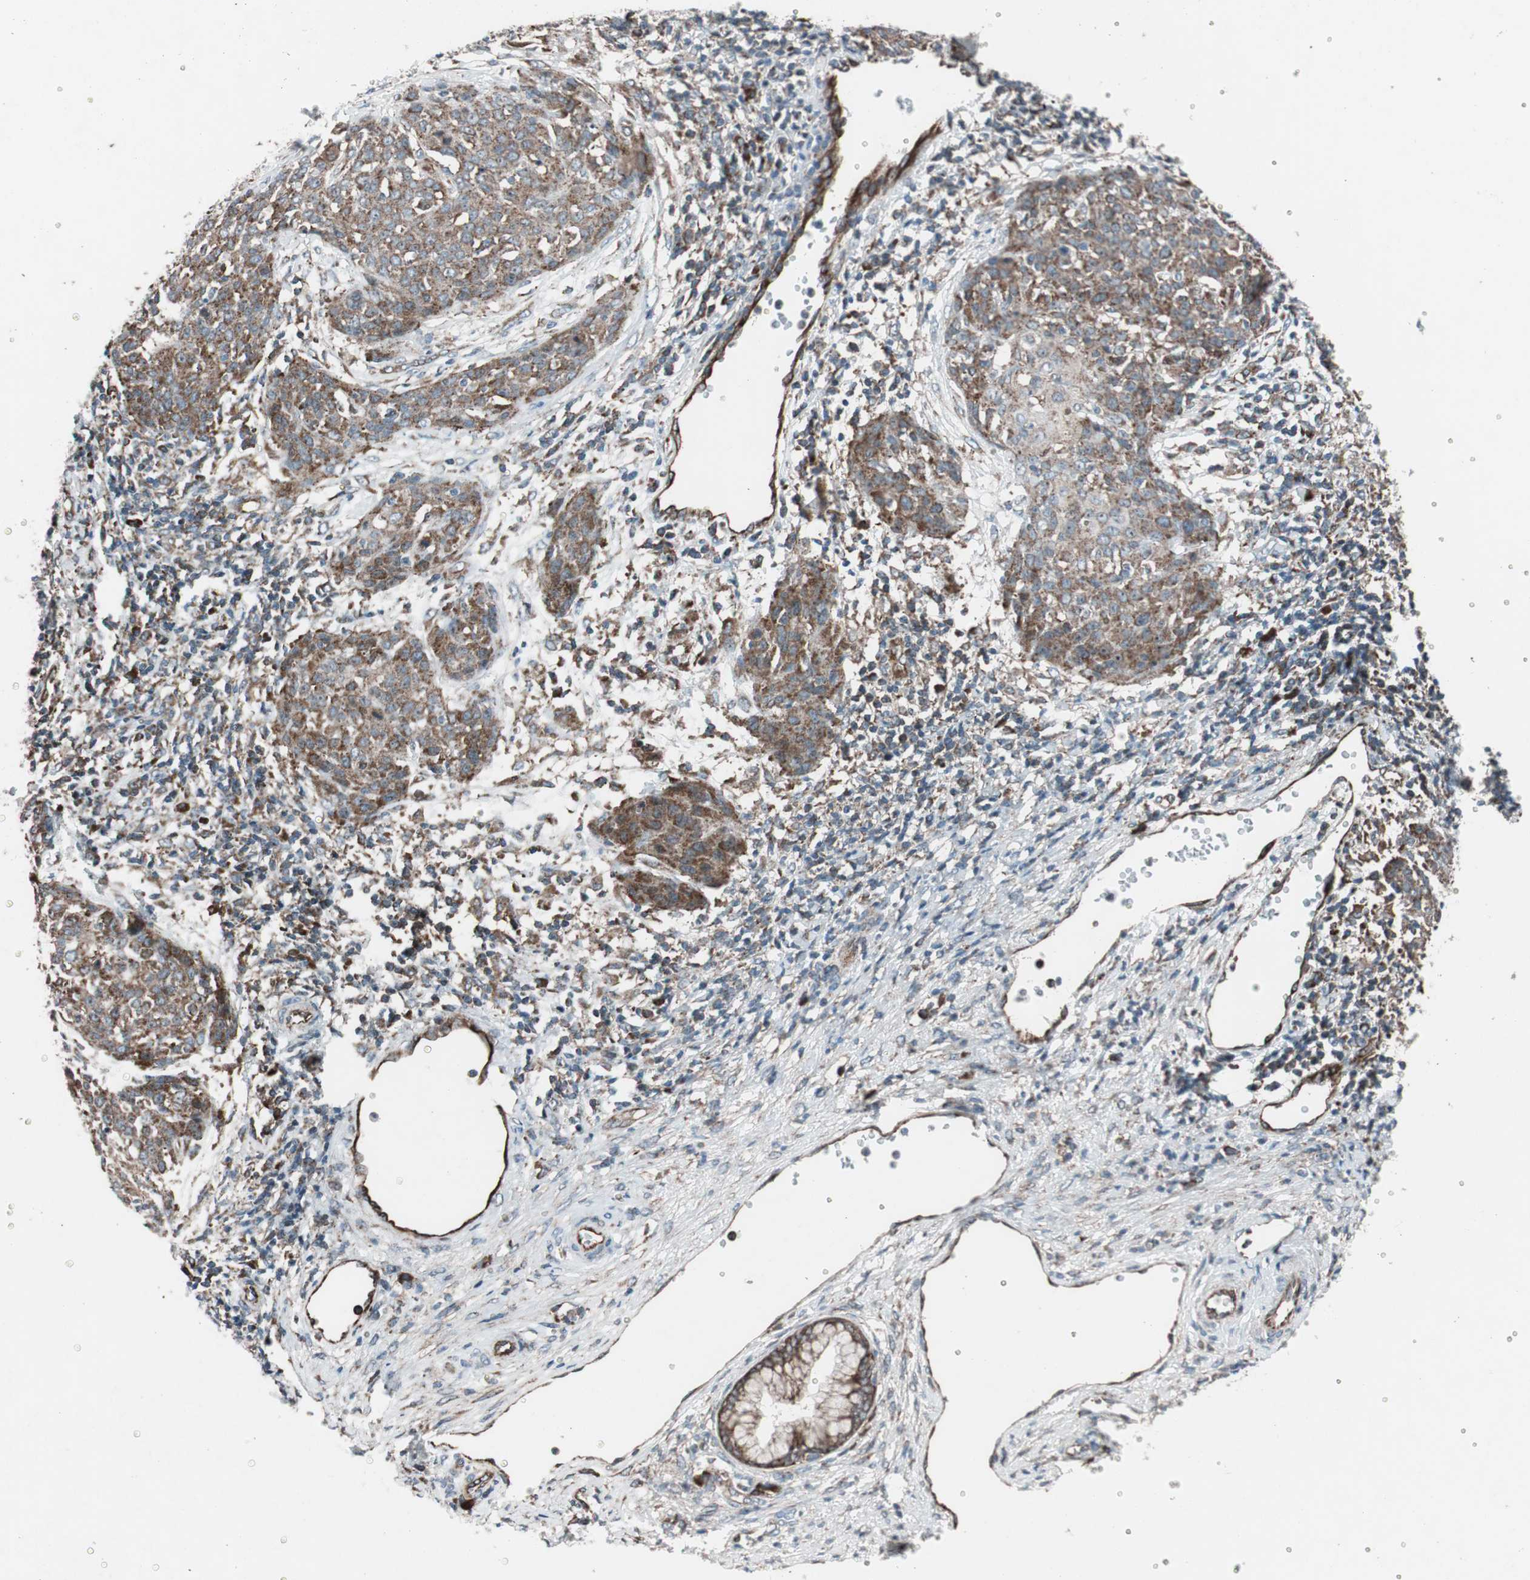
{"staining": {"intensity": "strong", "quantity": ">75%", "location": "cytoplasmic/membranous"}, "tissue": "cervical cancer", "cell_type": "Tumor cells", "image_type": "cancer", "snomed": [{"axis": "morphology", "description": "Squamous cell carcinoma, NOS"}, {"axis": "topography", "description": "Cervix"}], "caption": "This is an image of IHC staining of cervical squamous cell carcinoma, which shows strong staining in the cytoplasmic/membranous of tumor cells.", "gene": "CCL14", "patient": {"sex": "female", "age": 38}}